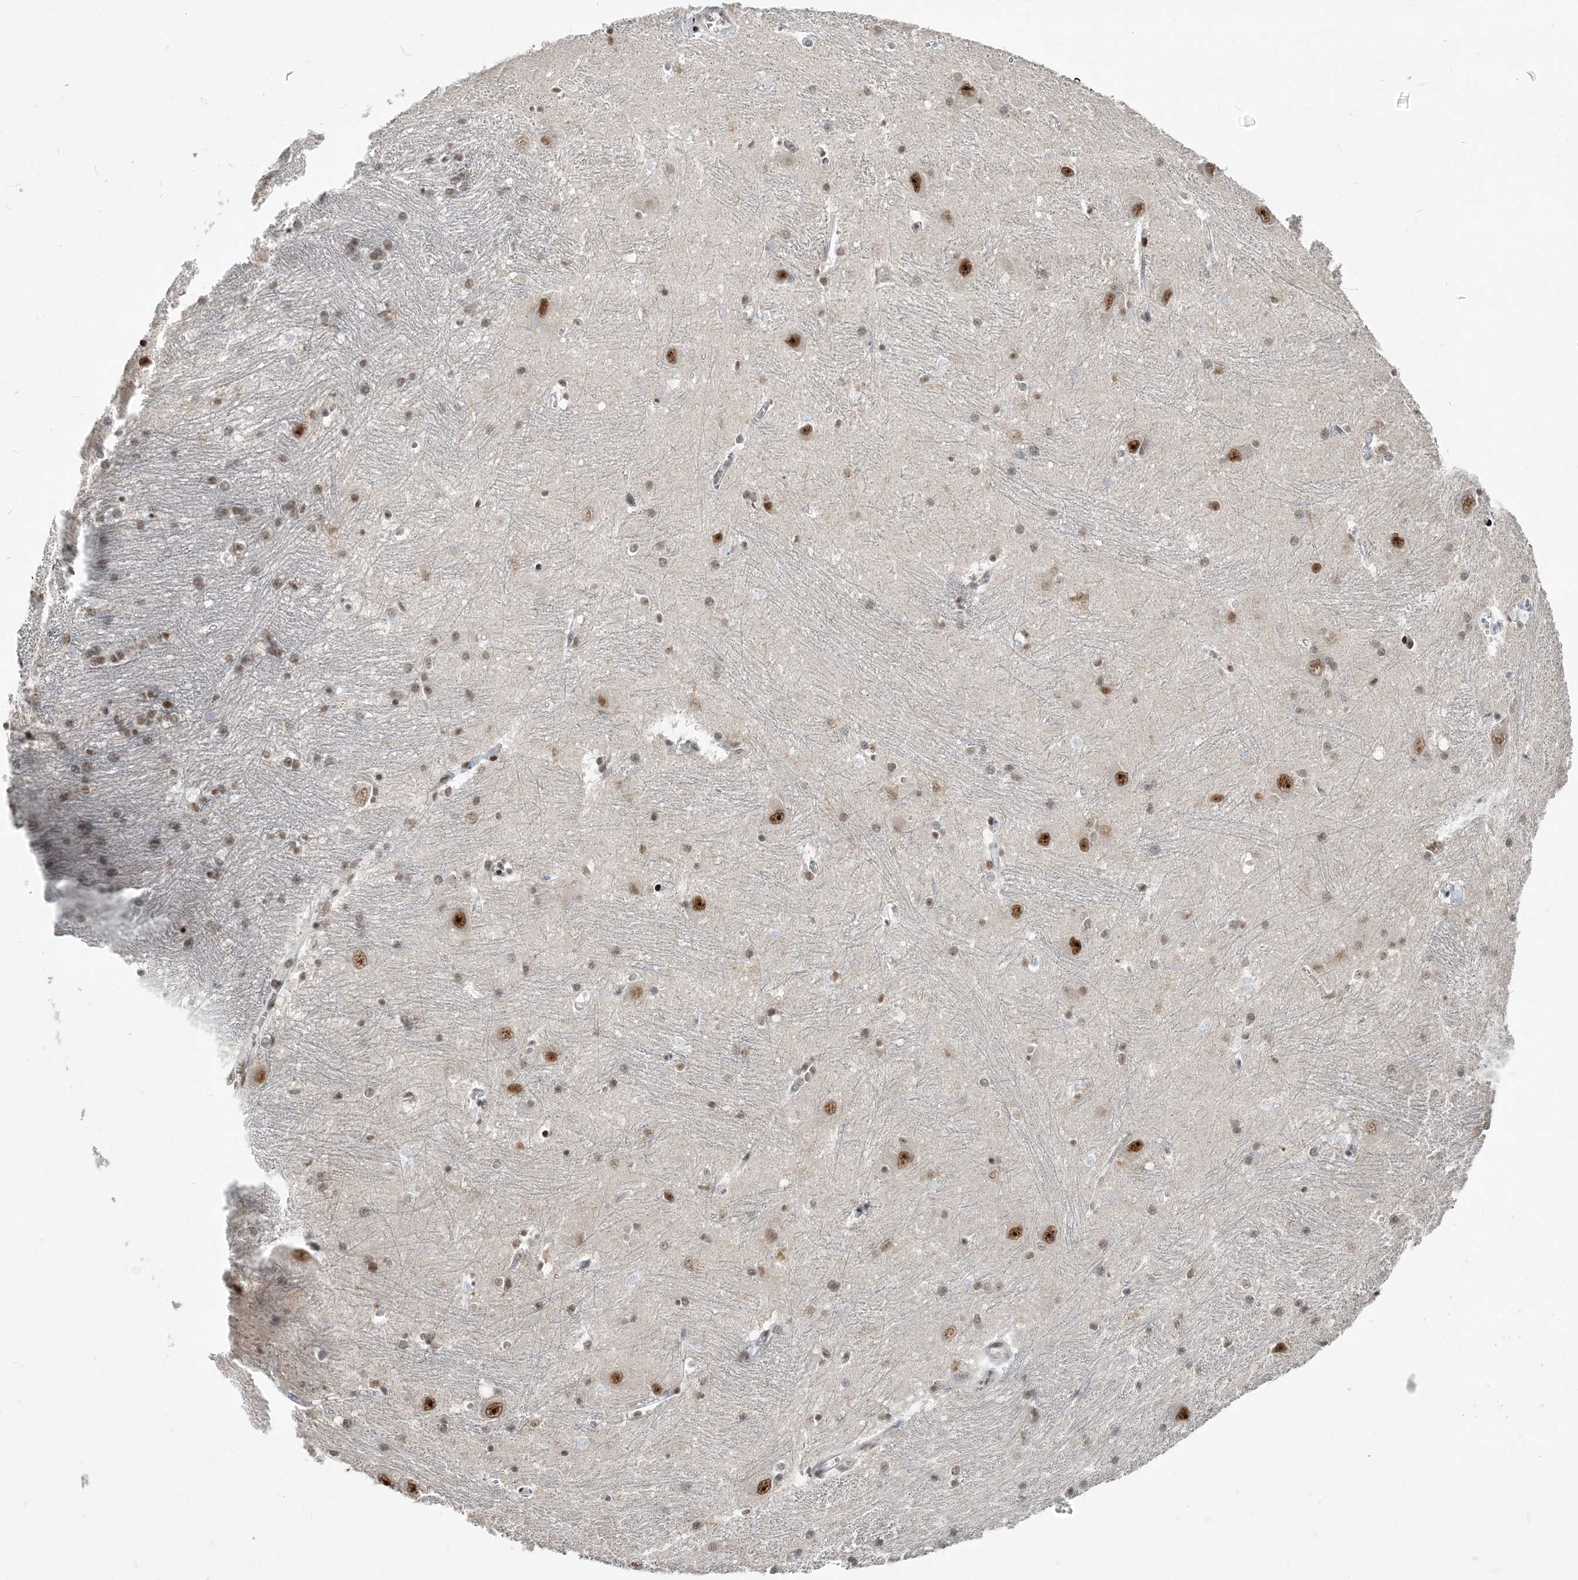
{"staining": {"intensity": "strong", "quantity": "25%-75%", "location": "nuclear"}, "tissue": "caudate", "cell_type": "Glial cells", "image_type": "normal", "snomed": [{"axis": "morphology", "description": "Normal tissue, NOS"}, {"axis": "topography", "description": "Lateral ventricle wall"}], "caption": "Unremarkable caudate demonstrates strong nuclear staining in approximately 25%-75% of glial cells, visualized by immunohistochemistry.", "gene": "PLRG1", "patient": {"sex": "male", "age": 37}}